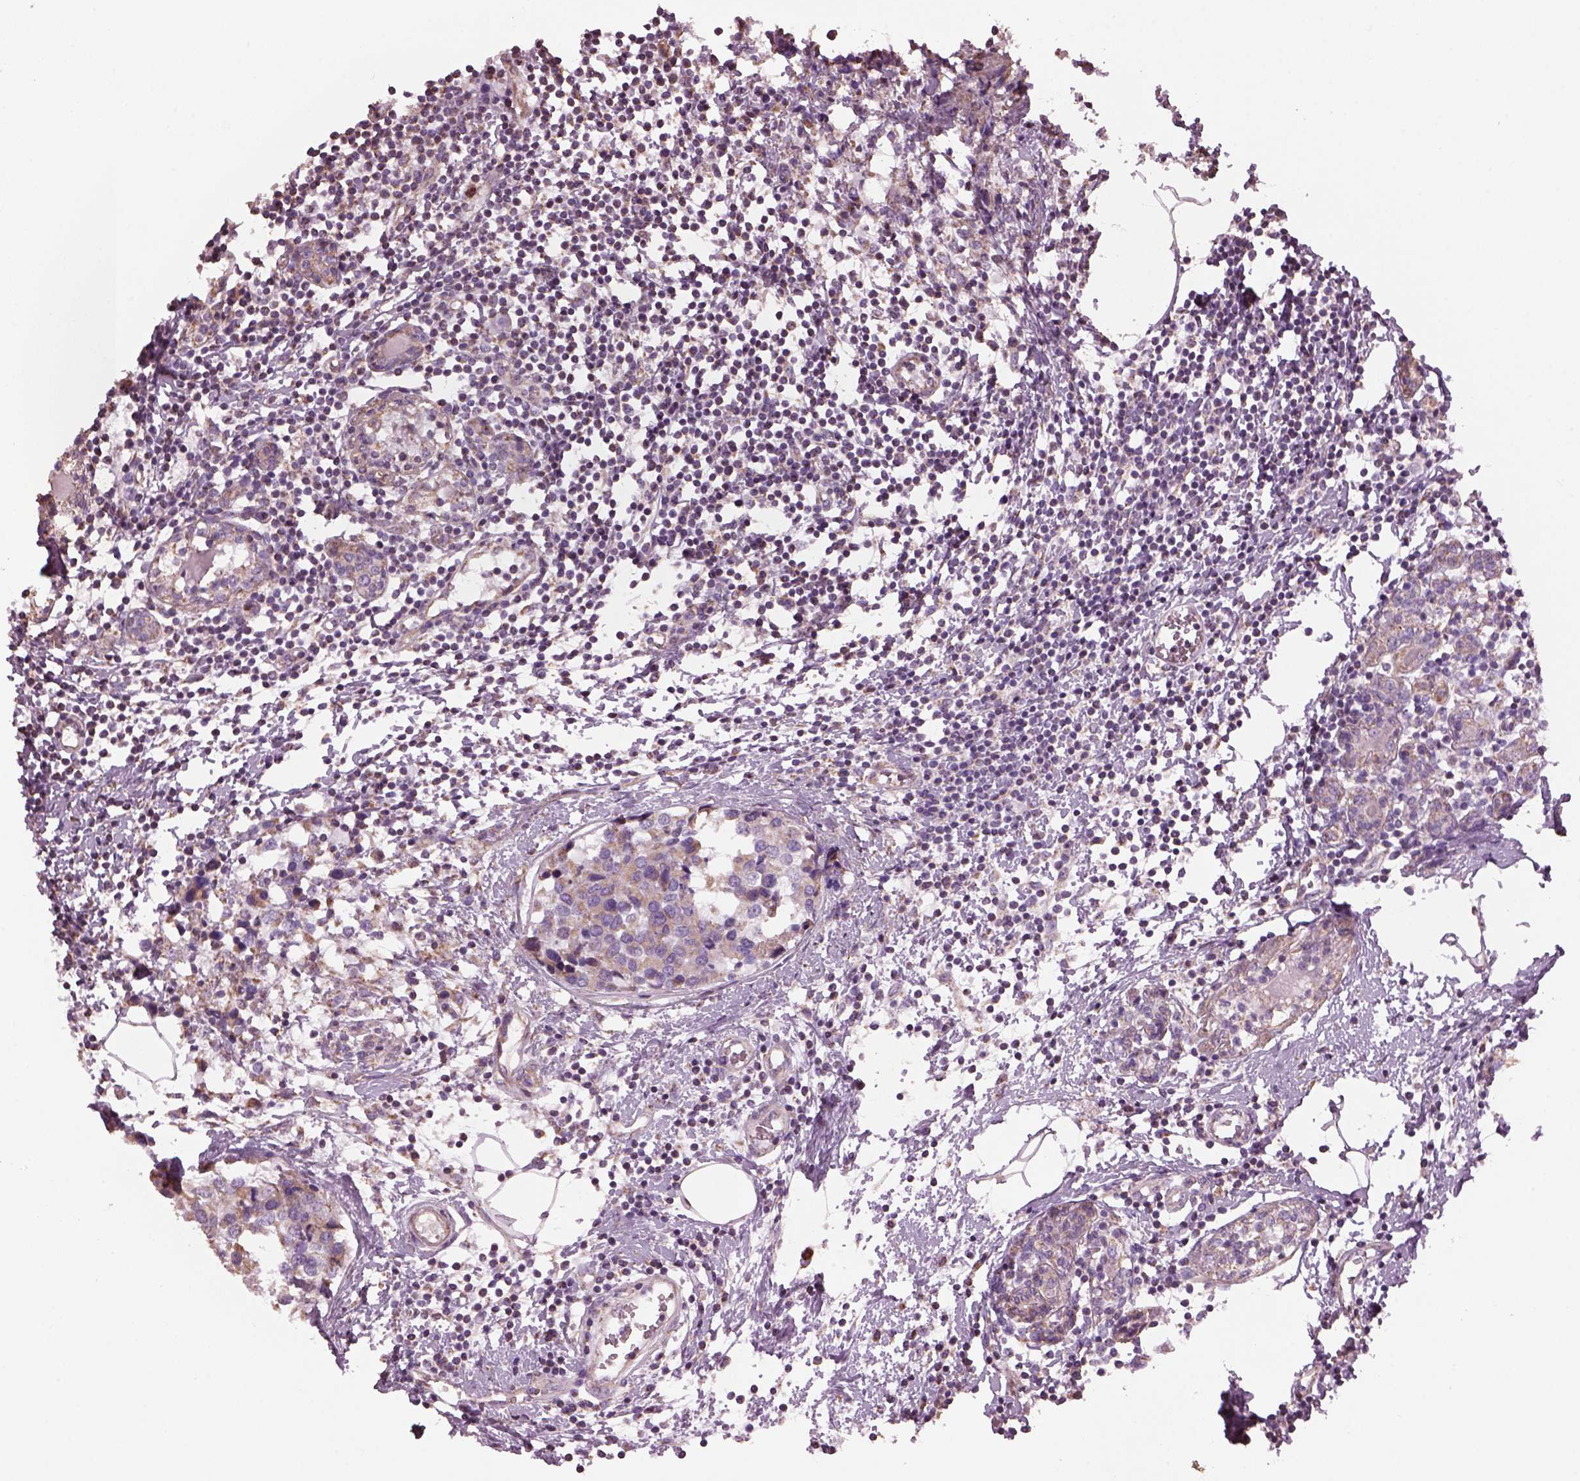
{"staining": {"intensity": "weak", "quantity": ">75%", "location": "cytoplasmic/membranous"}, "tissue": "breast cancer", "cell_type": "Tumor cells", "image_type": "cancer", "snomed": [{"axis": "morphology", "description": "Lobular carcinoma"}, {"axis": "topography", "description": "Breast"}], "caption": "Human breast lobular carcinoma stained with a brown dye exhibits weak cytoplasmic/membranous positive positivity in about >75% of tumor cells.", "gene": "SPATA7", "patient": {"sex": "female", "age": 59}}